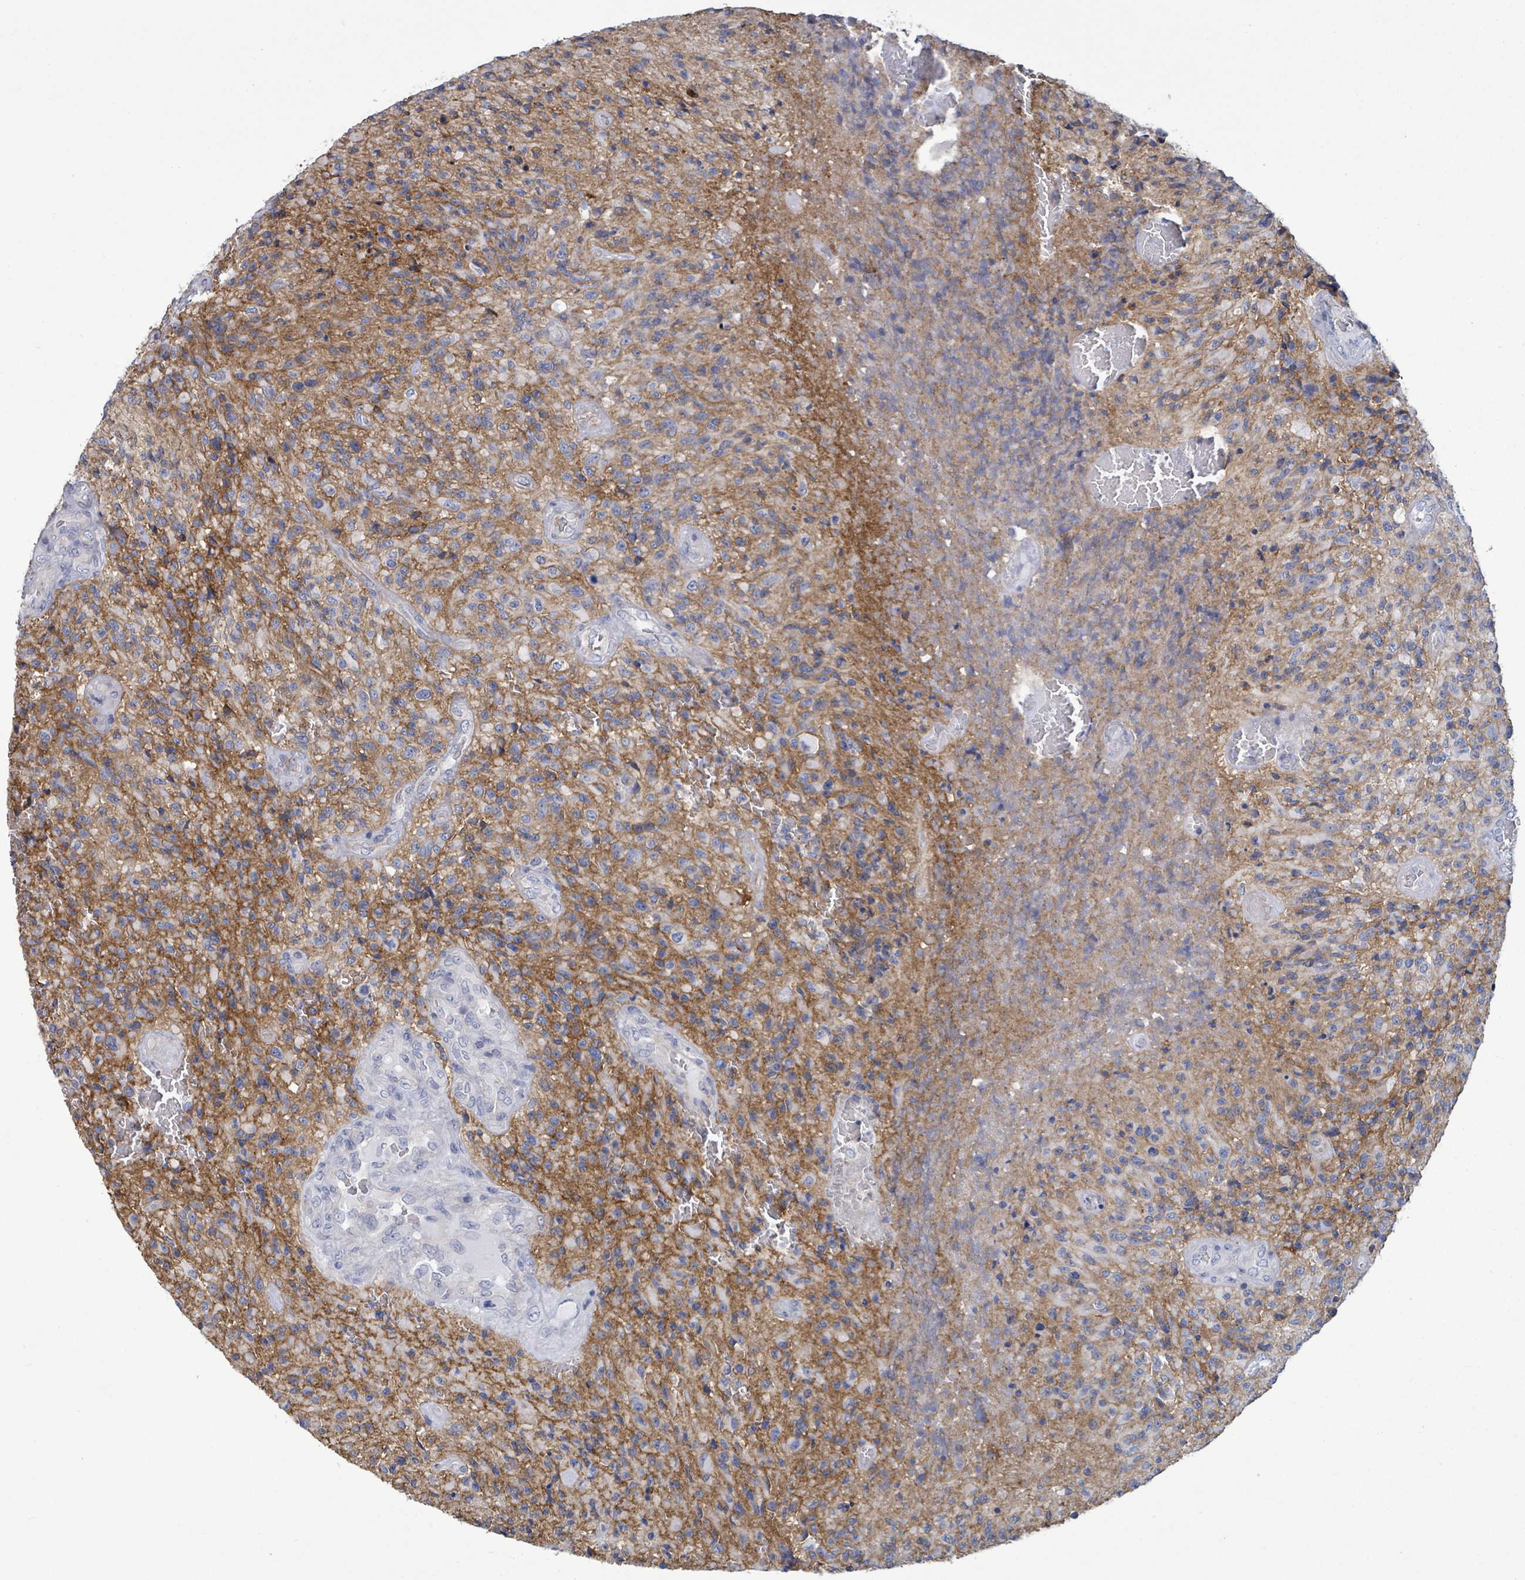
{"staining": {"intensity": "negative", "quantity": "none", "location": "none"}, "tissue": "glioma", "cell_type": "Tumor cells", "image_type": "cancer", "snomed": [{"axis": "morphology", "description": "Normal tissue, NOS"}, {"axis": "morphology", "description": "Glioma, malignant, High grade"}, {"axis": "topography", "description": "Cerebral cortex"}], "caption": "Protein analysis of malignant glioma (high-grade) demonstrates no significant expression in tumor cells.", "gene": "BSG", "patient": {"sex": "male", "age": 56}}